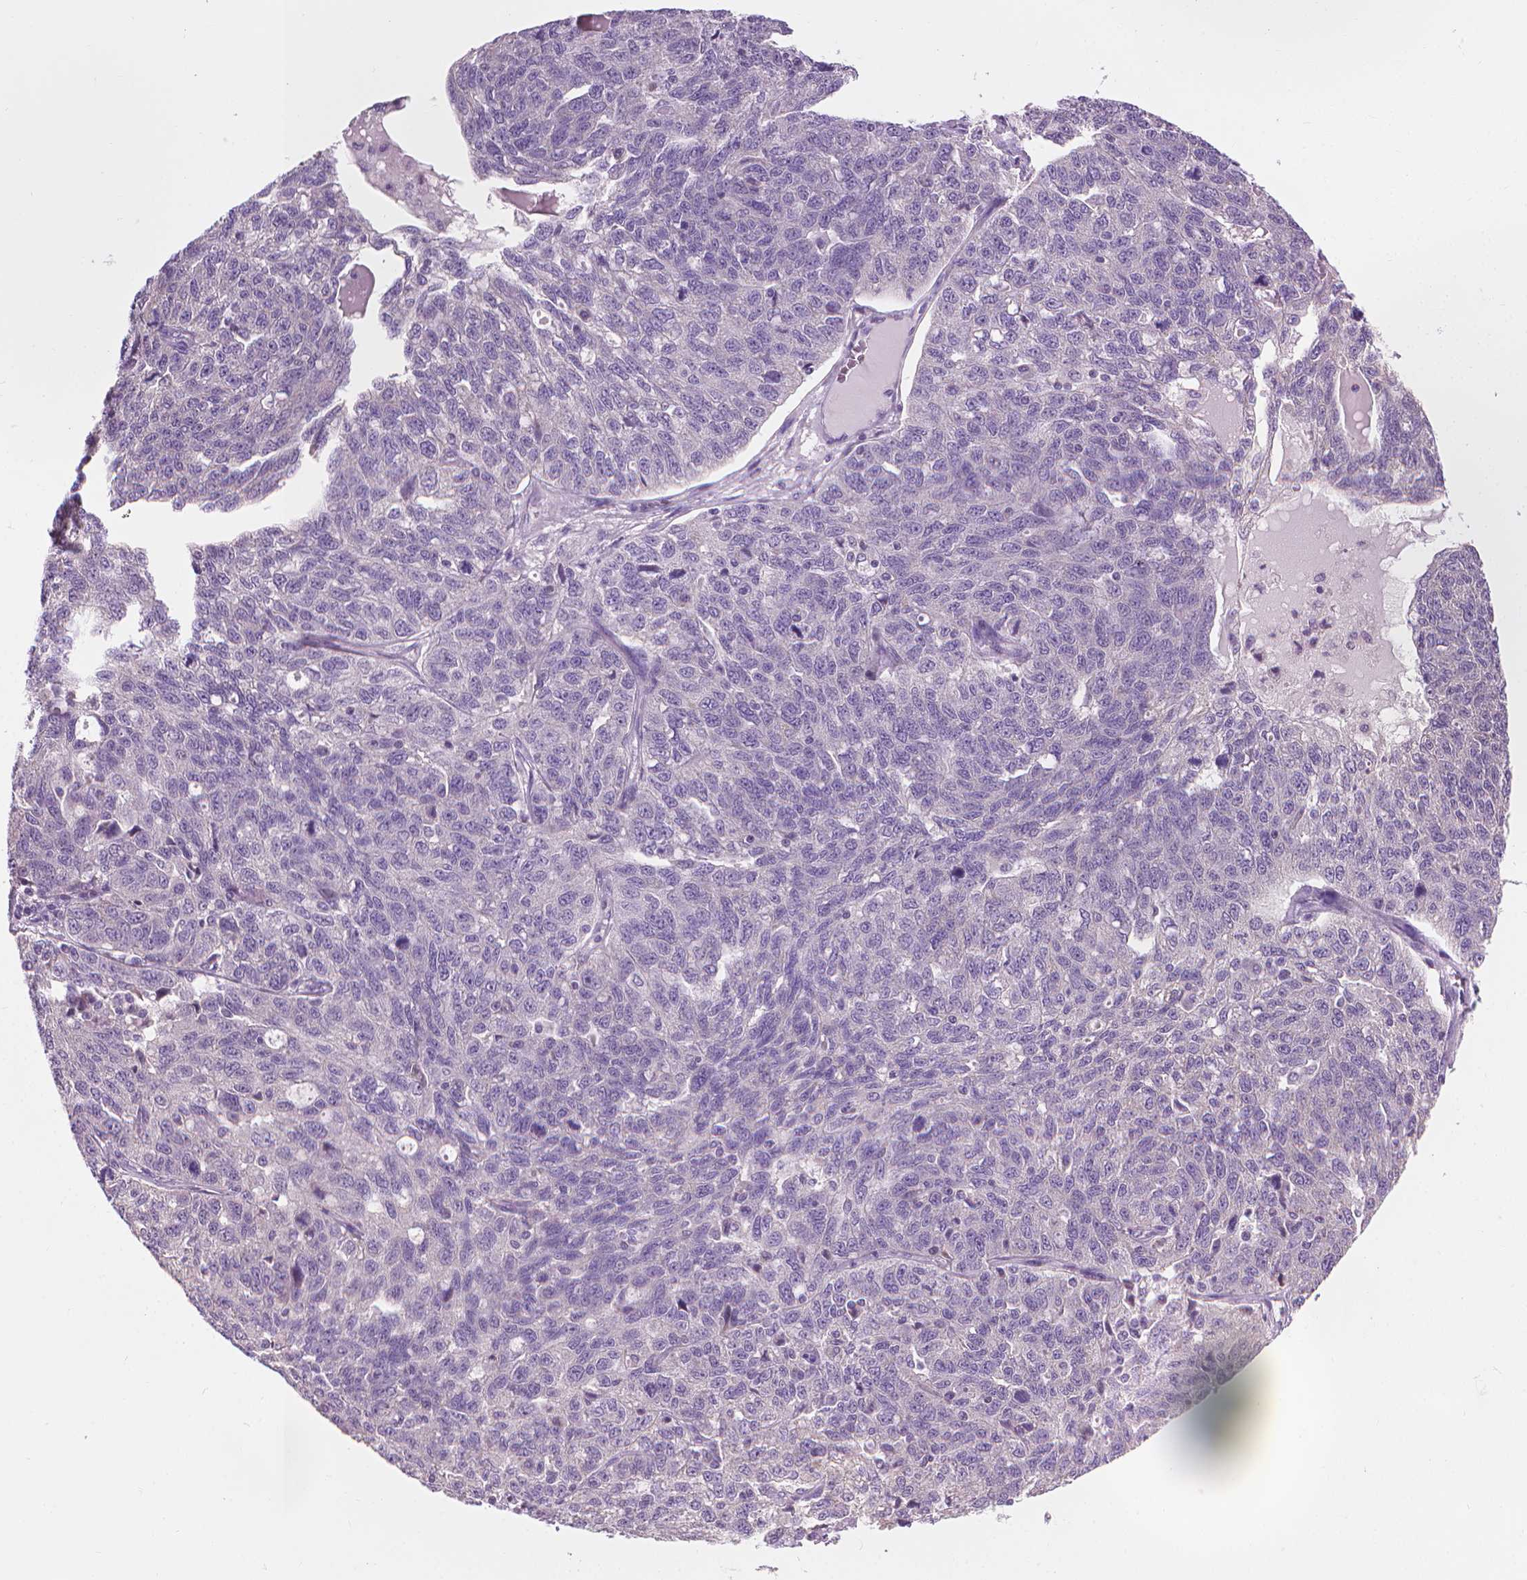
{"staining": {"intensity": "negative", "quantity": "none", "location": "none"}, "tissue": "ovarian cancer", "cell_type": "Tumor cells", "image_type": "cancer", "snomed": [{"axis": "morphology", "description": "Cystadenocarcinoma, serous, NOS"}, {"axis": "topography", "description": "Ovary"}], "caption": "This histopathology image is of ovarian cancer (serous cystadenocarcinoma) stained with immunohistochemistry to label a protein in brown with the nuclei are counter-stained blue. There is no expression in tumor cells.", "gene": "CFAP126", "patient": {"sex": "female", "age": 71}}